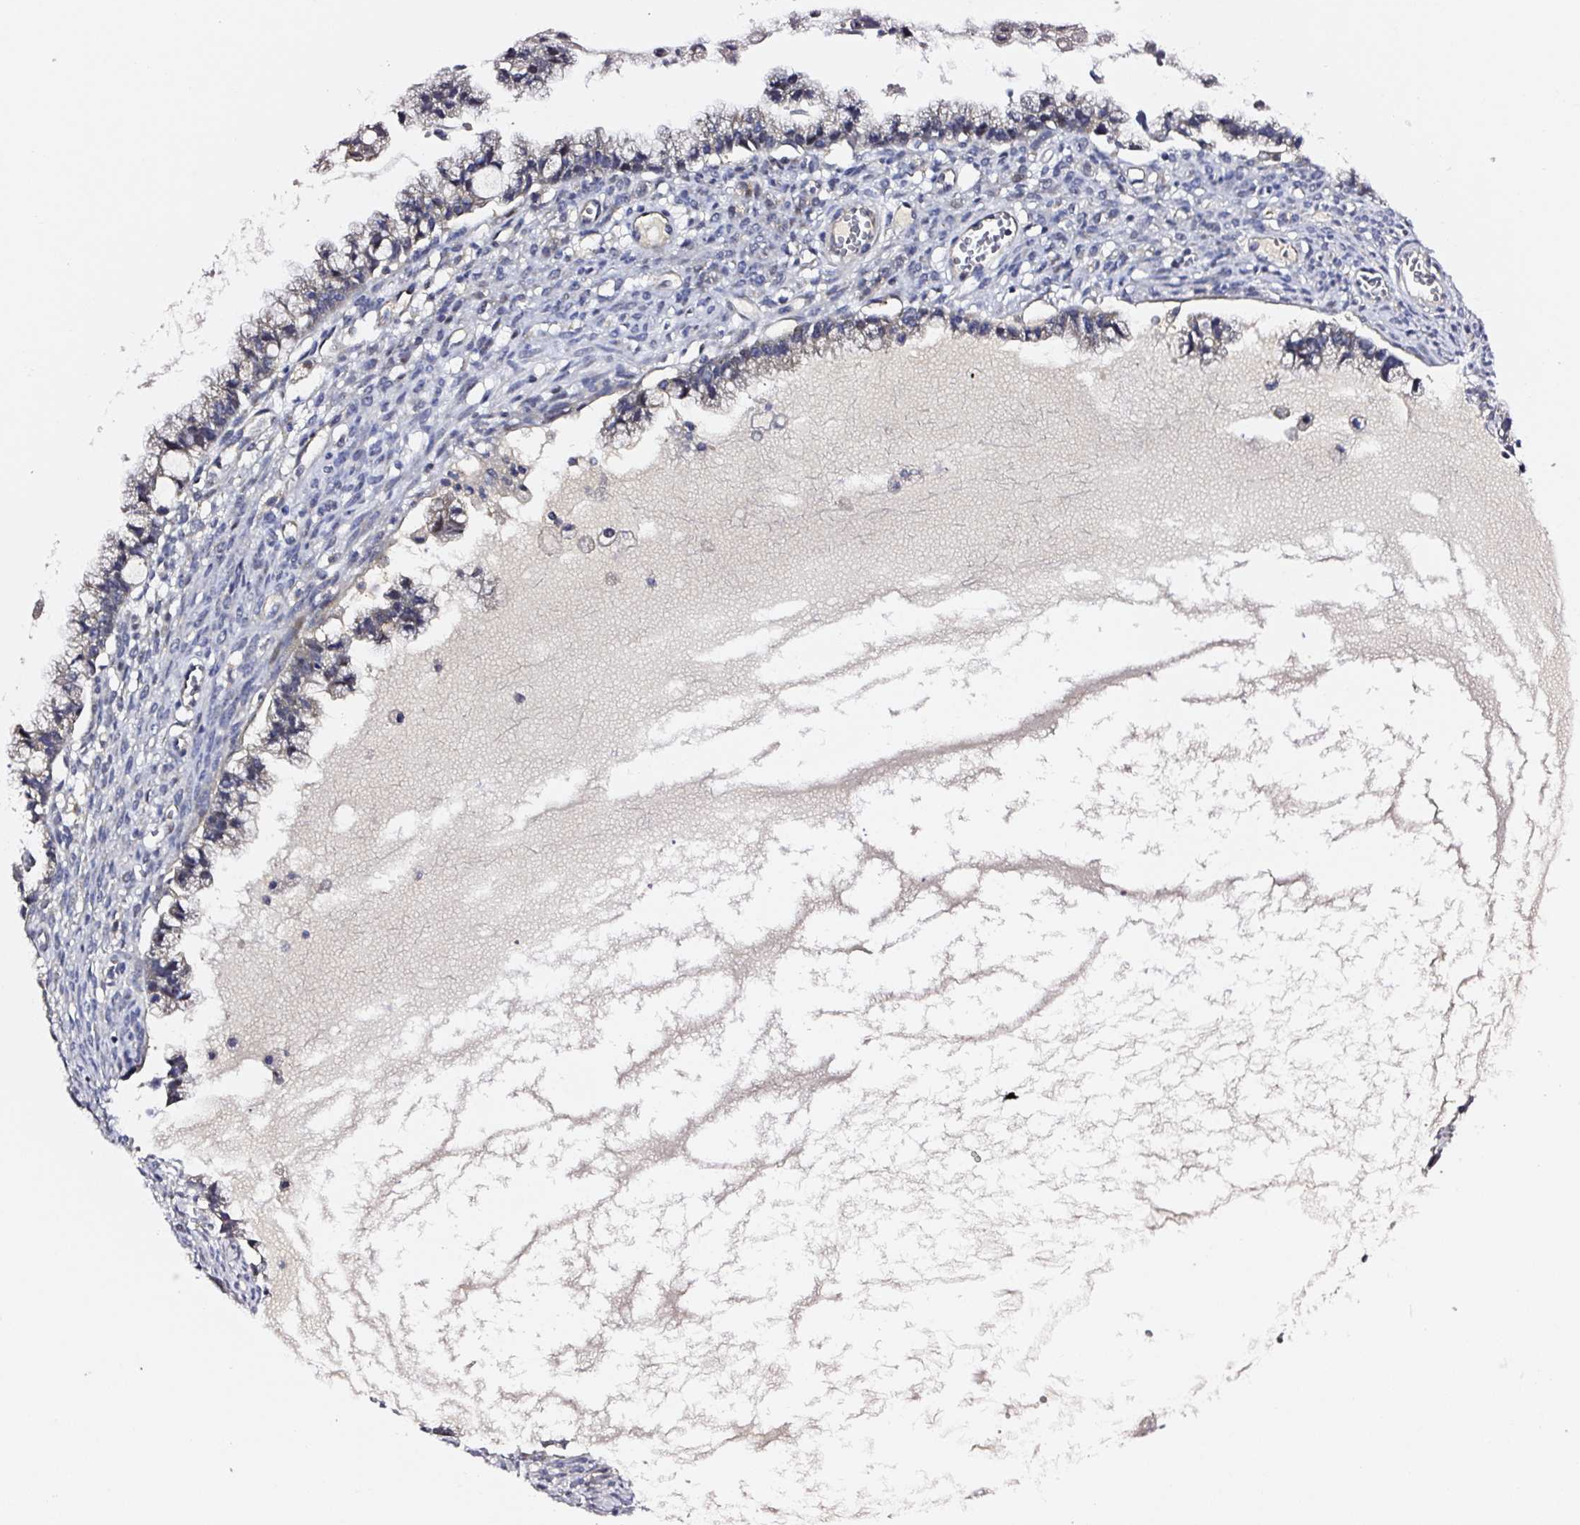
{"staining": {"intensity": "negative", "quantity": "none", "location": "none"}, "tissue": "ovarian cancer", "cell_type": "Tumor cells", "image_type": "cancer", "snomed": [{"axis": "morphology", "description": "Cystadenocarcinoma, mucinous, NOS"}, {"axis": "topography", "description": "Ovary"}], "caption": "Human mucinous cystadenocarcinoma (ovarian) stained for a protein using immunohistochemistry exhibits no positivity in tumor cells.", "gene": "PRKAA2", "patient": {"sex": "female", "age": 72}}